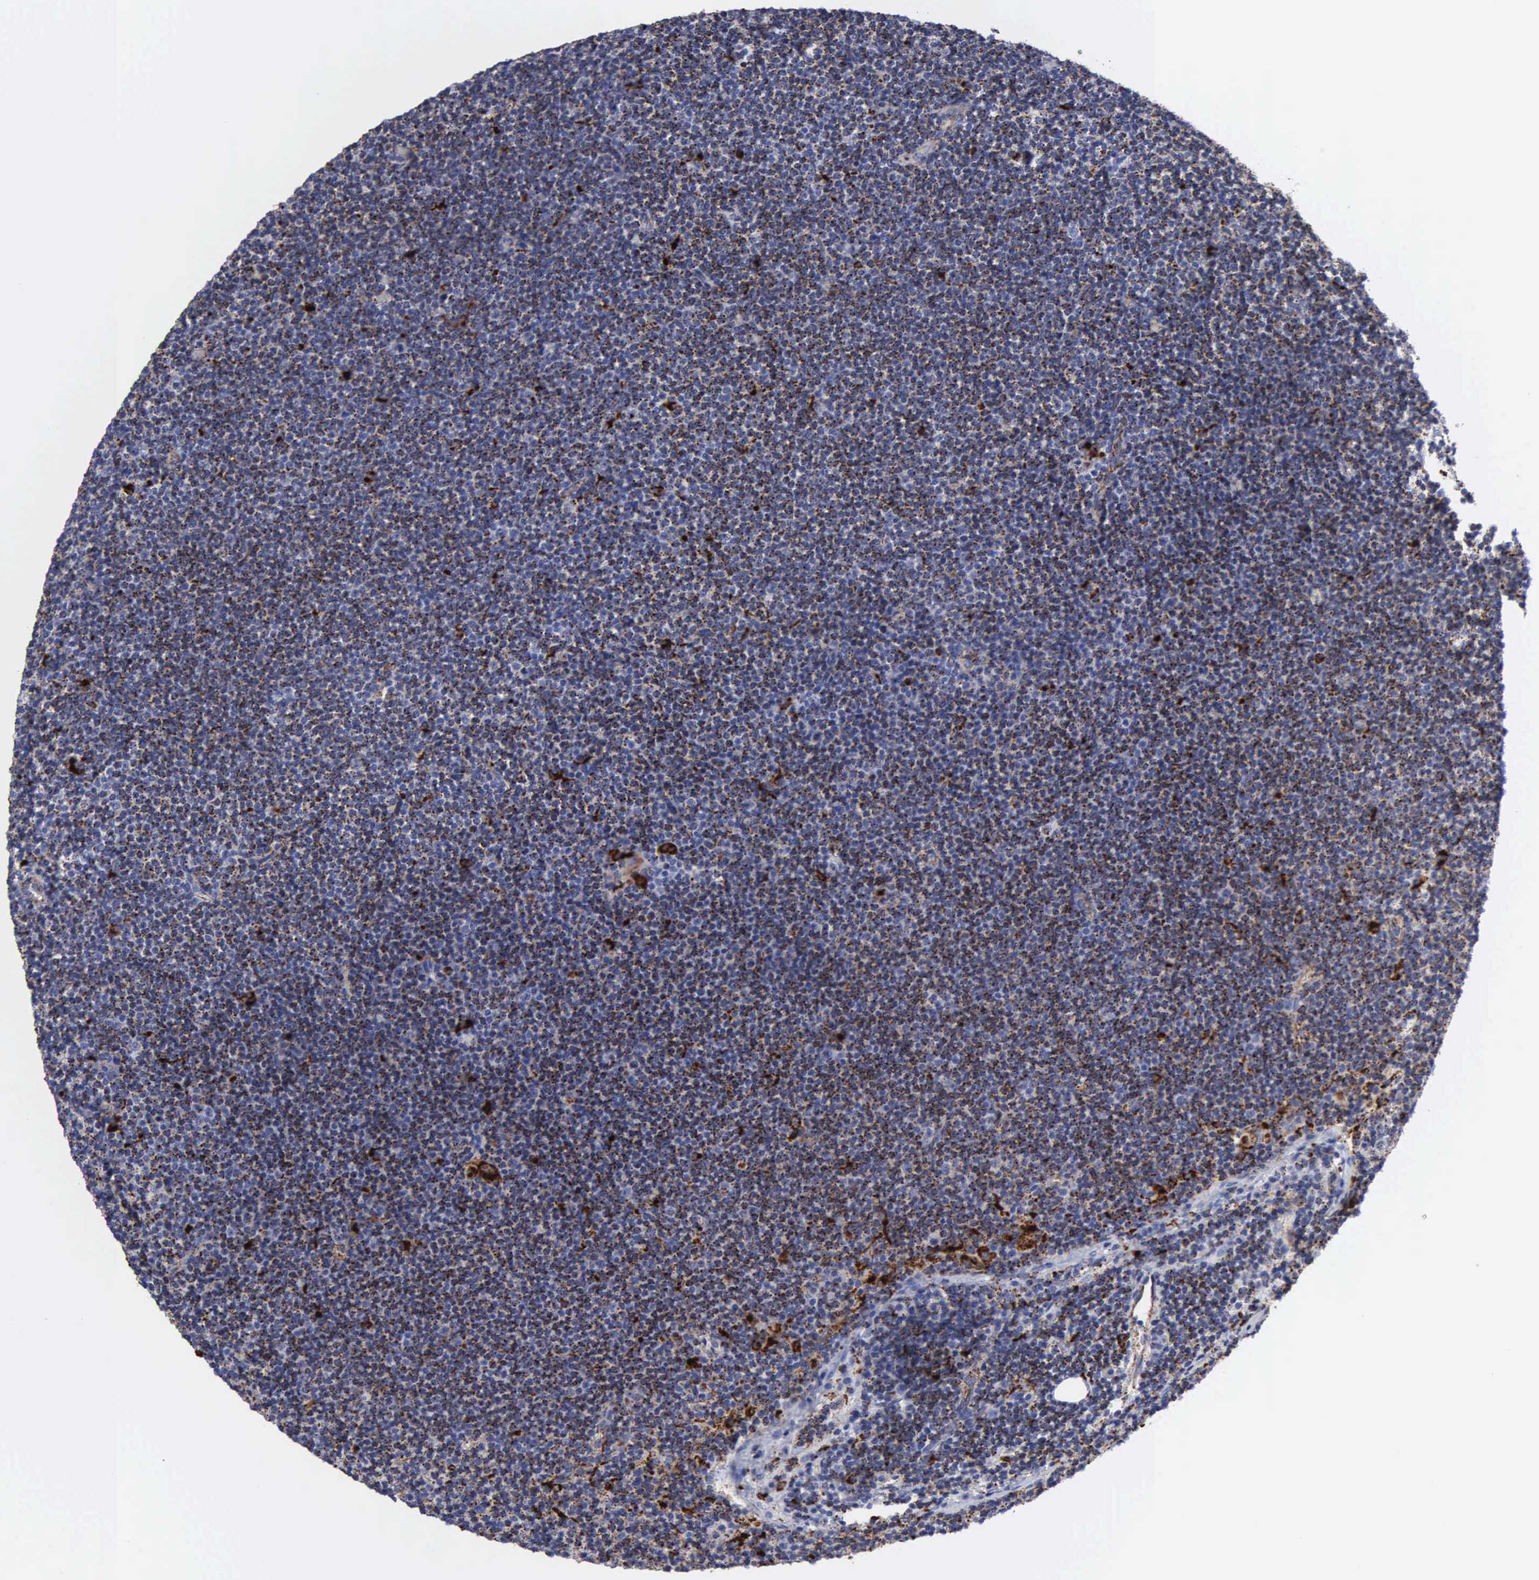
{"staining": {"intensity": "strong", "quantity": "25%-75%", "location": "cytoplasmic/membranous"}, "tissue": "lymphoma", "cell_type": "Tumor cells", "image_type": "cancer", "snomed": [{"axis": "morphology", "description": "Malignant lymphoma, non-Hodgkin's type, Low grade"}, {"axis": "topography", "description": "Lymph node"}], "caption": "IHC photomicrograph of malignant lymphoma, non-Hodgkin's type (low-grade) stained for a protein (brown), which demonstrates high levels of strong cytoplasmic/membranous staining in about 25%-75% of tumor cells.", "gene": "CTSH", "patient": {"sex": "female", "age": 69}}